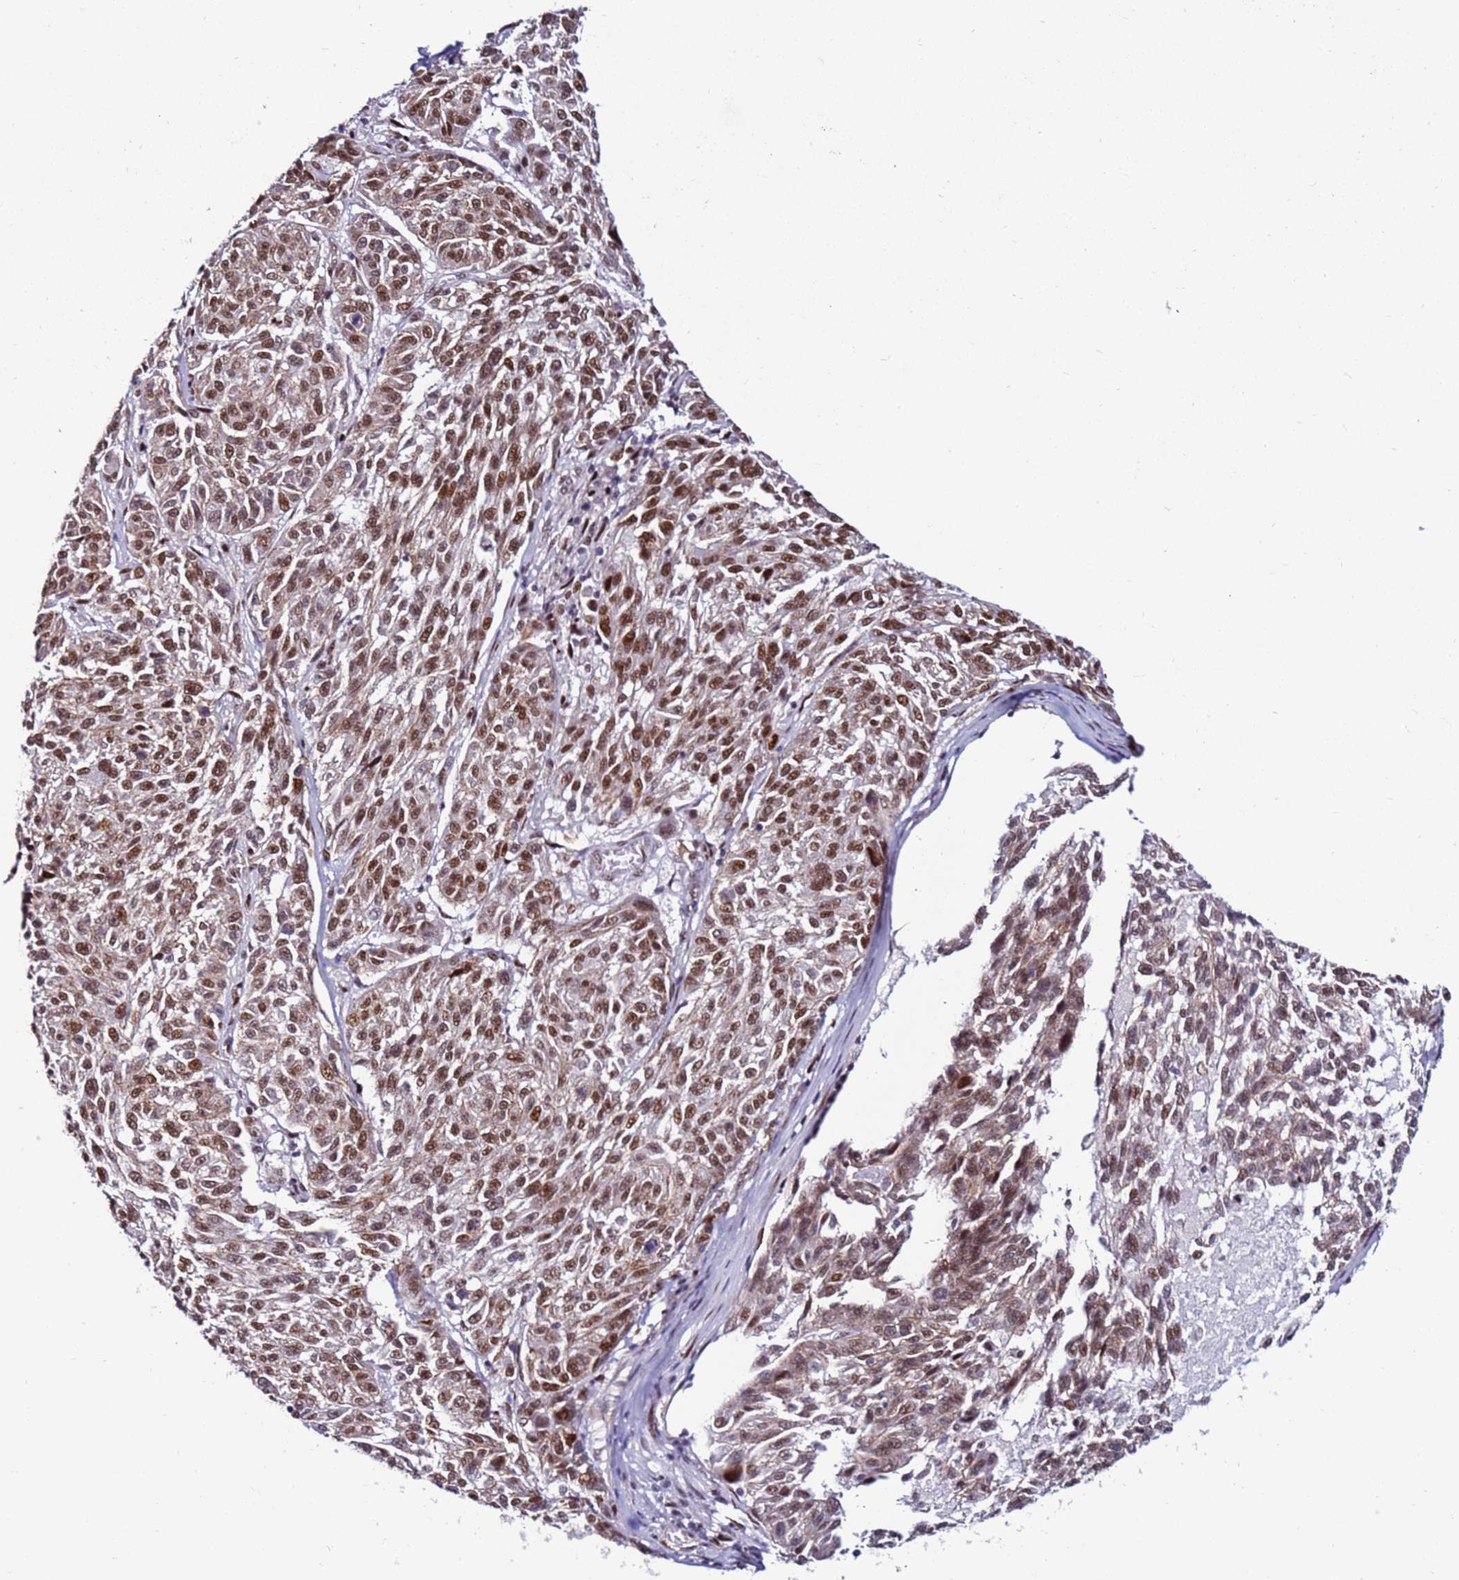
{"staining": {"intensity": "moderate", "quantity": ">75%", "location": "nuclear"}, "tissue": "melanoma", "cell_type": "Tumor cells", "image_type": "cancer", "snomed": [{"axis": "morphology", "description": "Malignant melanoma, NOS"}, {"axis": "topography", "description": "Skin"}], "caption": "Brown immunohistochemical staining in human malignant melanoma reveals moderate nuclear positivity in approximately >75% of tumor cells.", "gene": "KPNA4", "patient": {"sex": "male", "age": 53}}